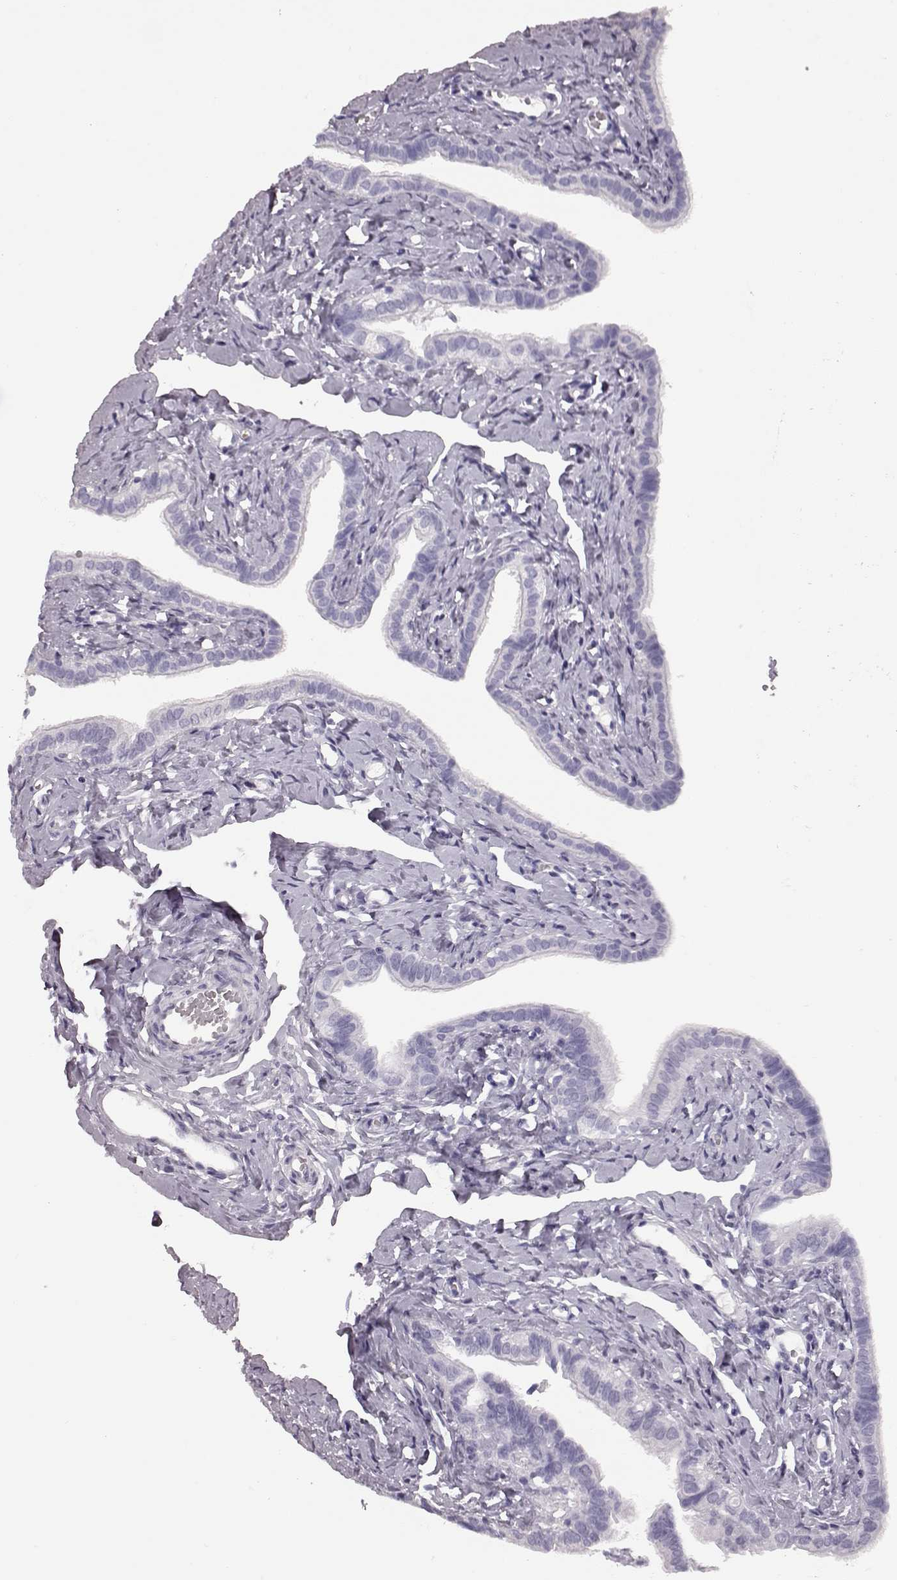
{"staining": {"intensity": "negative", "quantity": "none", "location": "none"}, "tissue": "fallopian tube", "cell_type": "Glandular cells", "image_type": "normal", "snomed": [{"axis": "morphology", "description": "Normal tissue, NOS"}, {"axis": "topography", "description": "Fallopian tube"}], "caption": "Photomicrograph shows no significant protein expression in glandular cells of benign fallopian tube.", "gene": "AIPL1", "patient": {"sex": "female", "age": 41}}